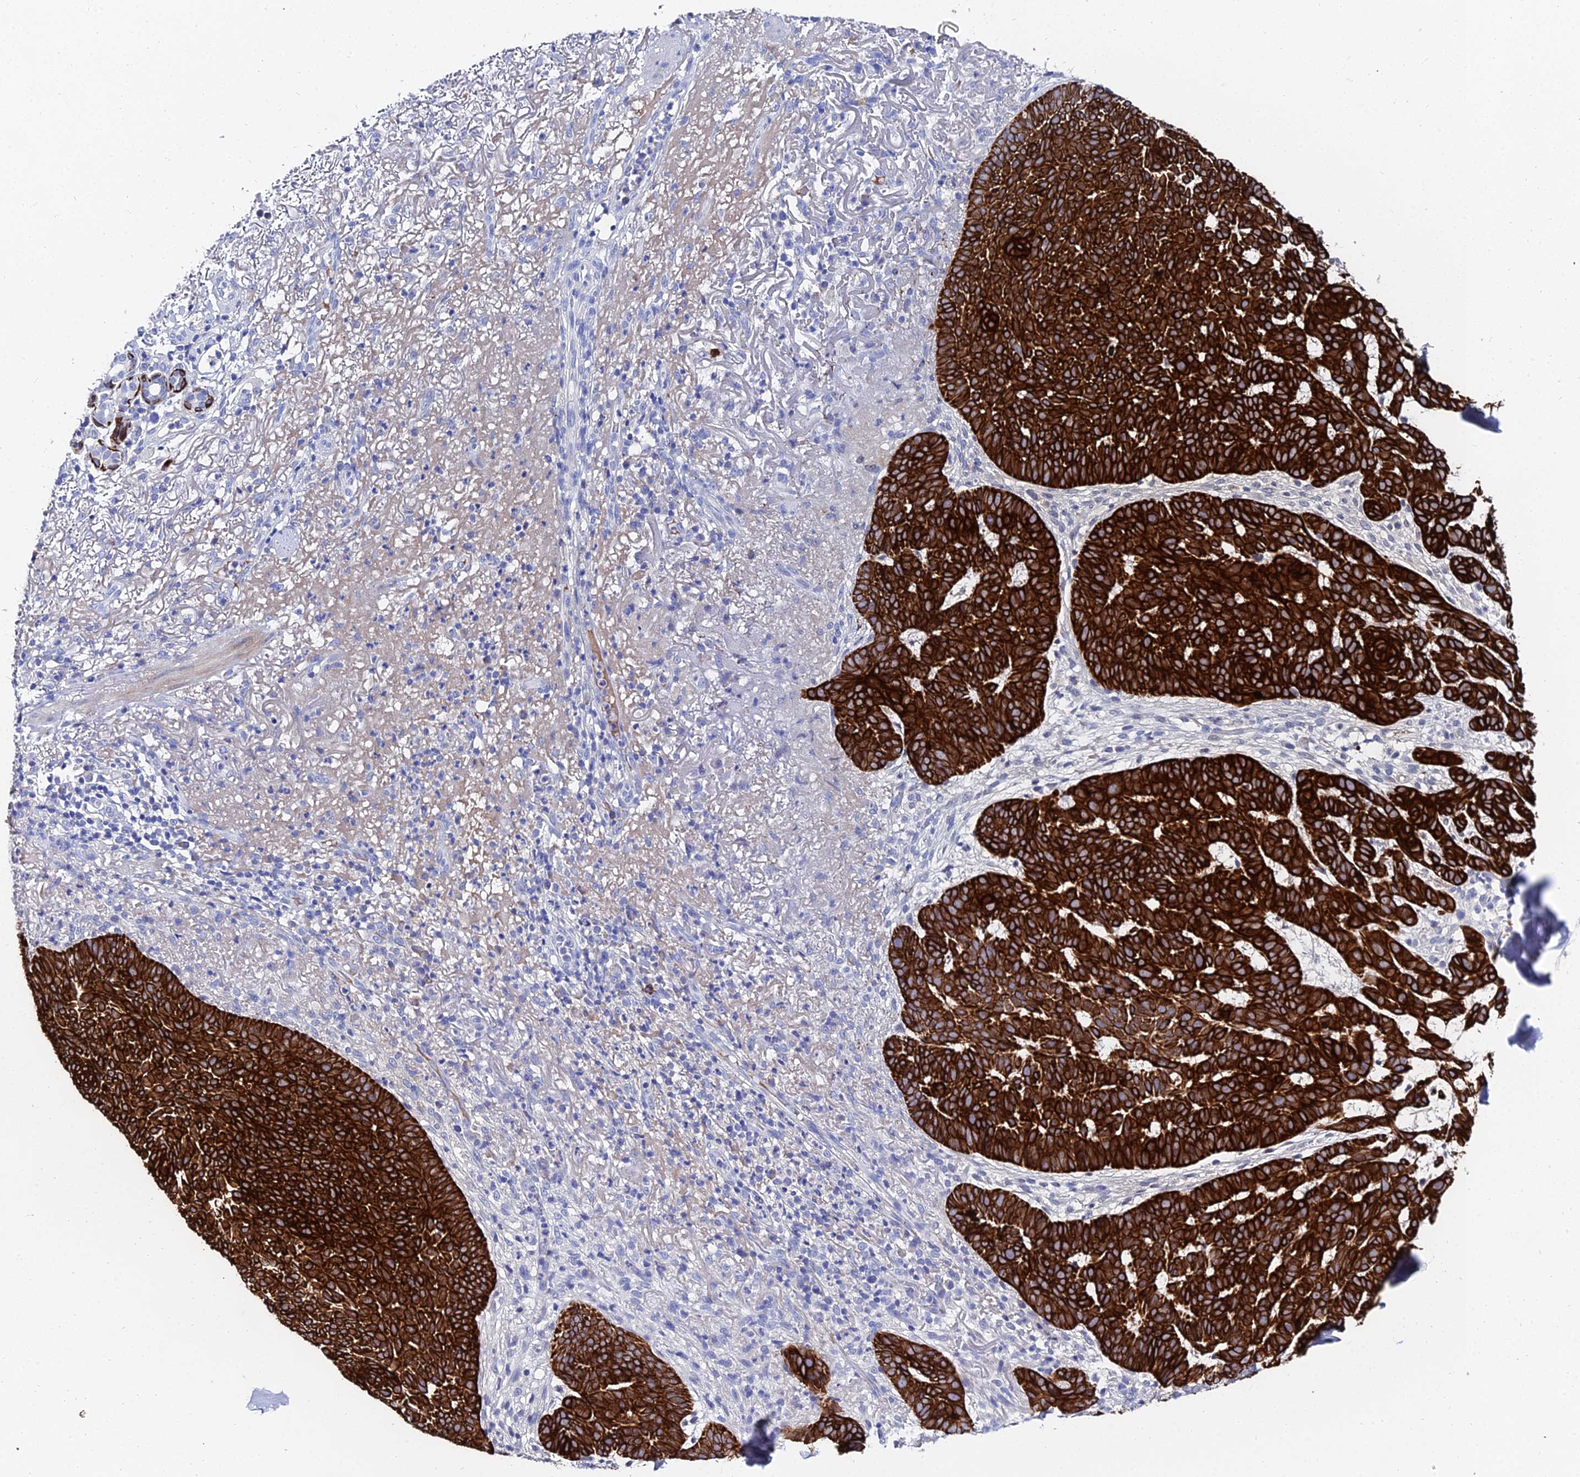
{"staining": {"intensity": "strong", "quantity": ">75%", "location": "cytoplasmic/membranous"}, "tissue": "skin cancer", "cell_type": "Tumor cells", "image_type": "cancer", "snomed": [{"axis": "morphology", "description": "Basal cell carcinoma"}, {"axis": "topography", "description": "Skin"}], "caption": "Basal cell carcinoma (skin) tissue exhibits strong cytoplasmic/membranous staining in about >75% of tumor cells", "gene": "KRT17", "patient": {"sex": "female", "age": 78}}